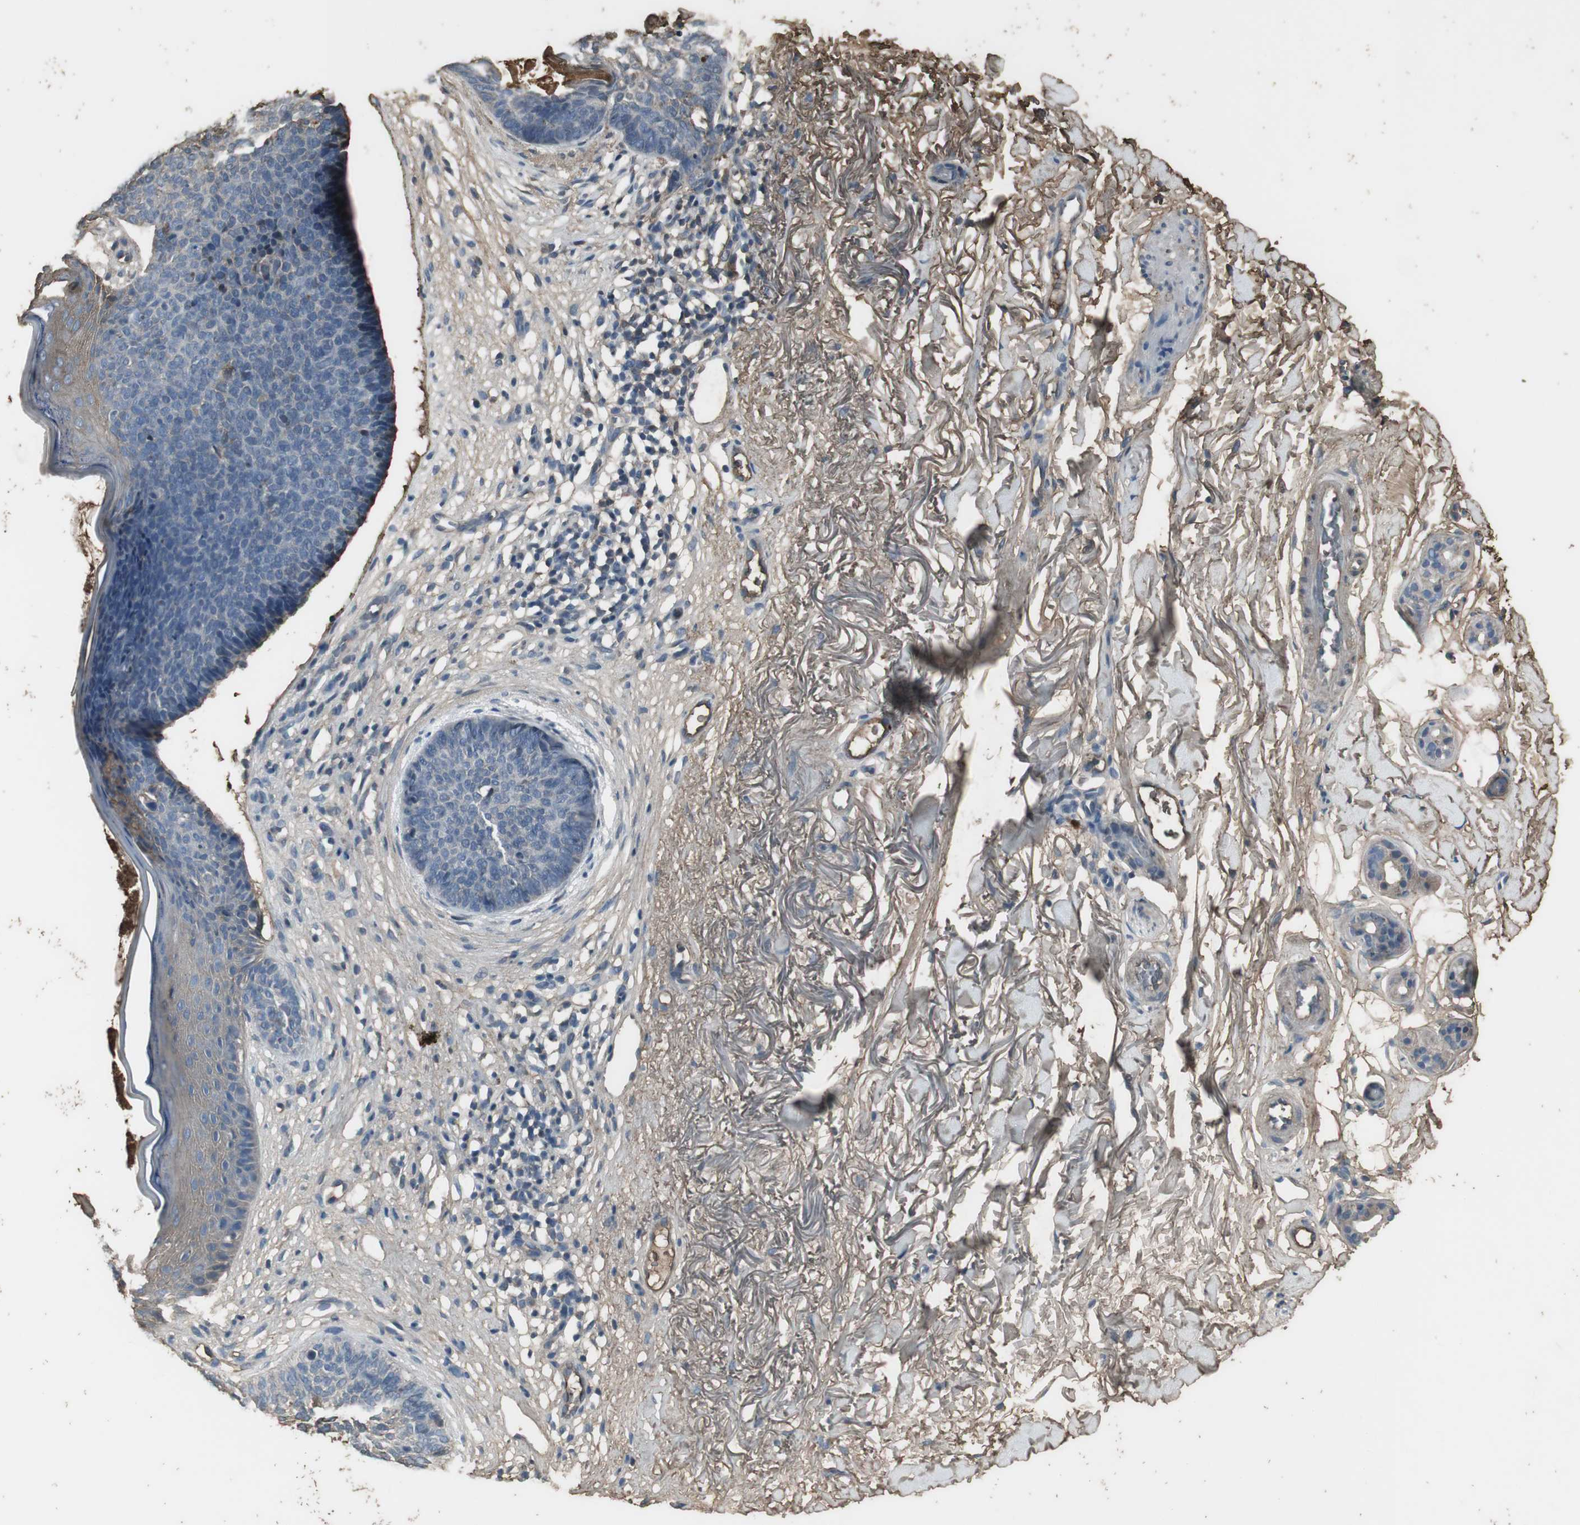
{"staining": {"intensity": "negative", "quantity": "none", "location": "none"}, "tissue": "skin cancer", "cell_type": "Tumor cells", "image_type": "cancer", "snomed": [{"axis": "morphology", "description": "Basal cell carcinoma"}, {"axis": "topography", "description": "Skin"}], "caption": "High magnification brightfield microscopy of skin cancer stained with DAB (brown) and counterstained with hematoxylin (blue): tumor cells show no significant positivity.", "gene": "MMP14", "patient": {"sex": "female", "age": 70}}